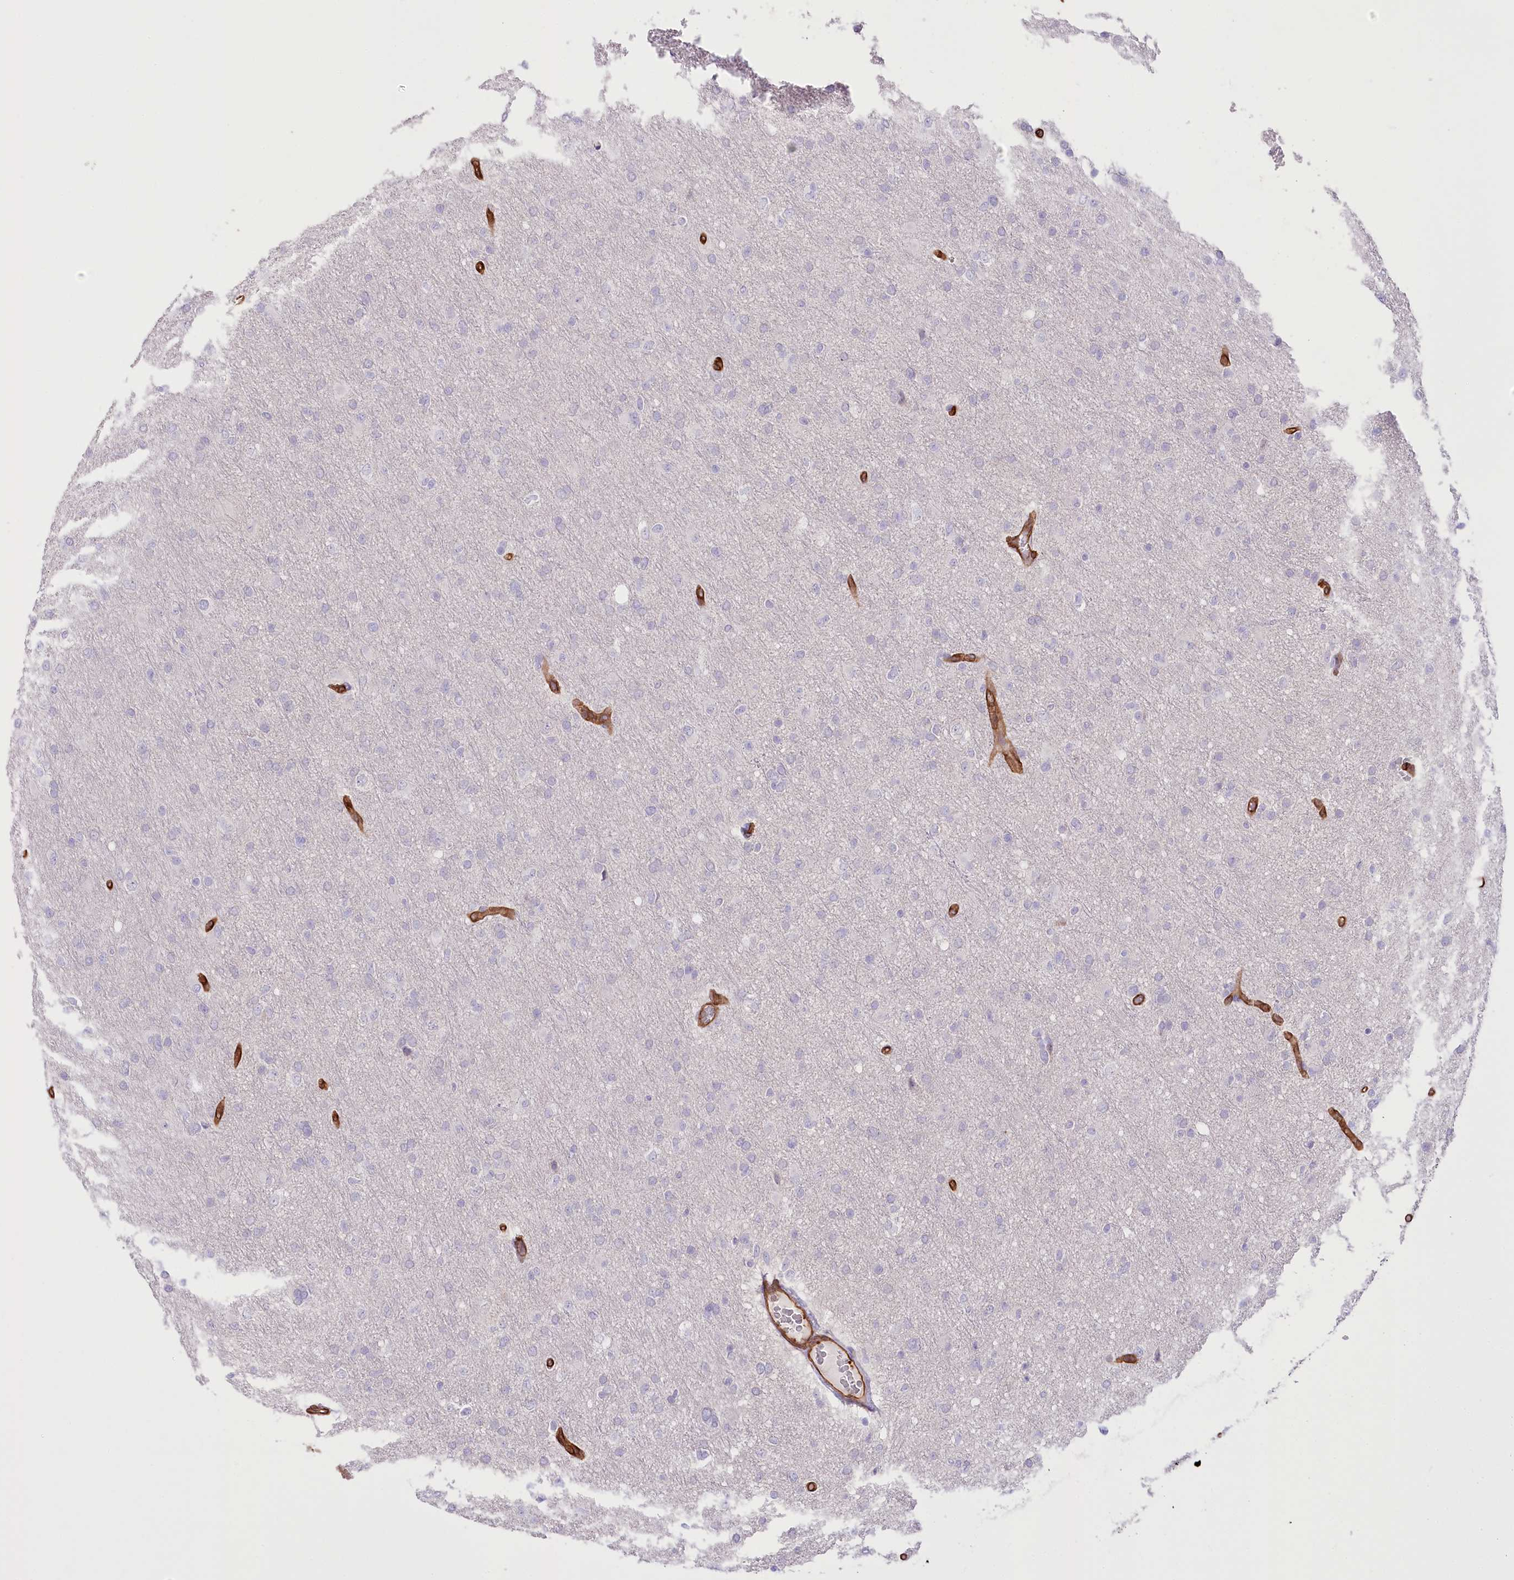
{"staining": {"intensity": "negative", "quantity": "none", "location": "none"}, "tissue": "glioma", "cell_type": "Tumor cells", "image_type": "cancer", "snomed": [{"axis": "morphology", "description": "Glioma, malignant, High grade"}, {"axis": "topography", "description": "Cerebral cortex"}], "caption": "High power microscopy histopathology image of an IHC photomicrograph of high-grade glioma (malignant), revealing no significant staining in tumor cells. Nuclei are stained in blue.", "gene": "SLC39A10", "patient": {"sex": "female", "age": 36}}